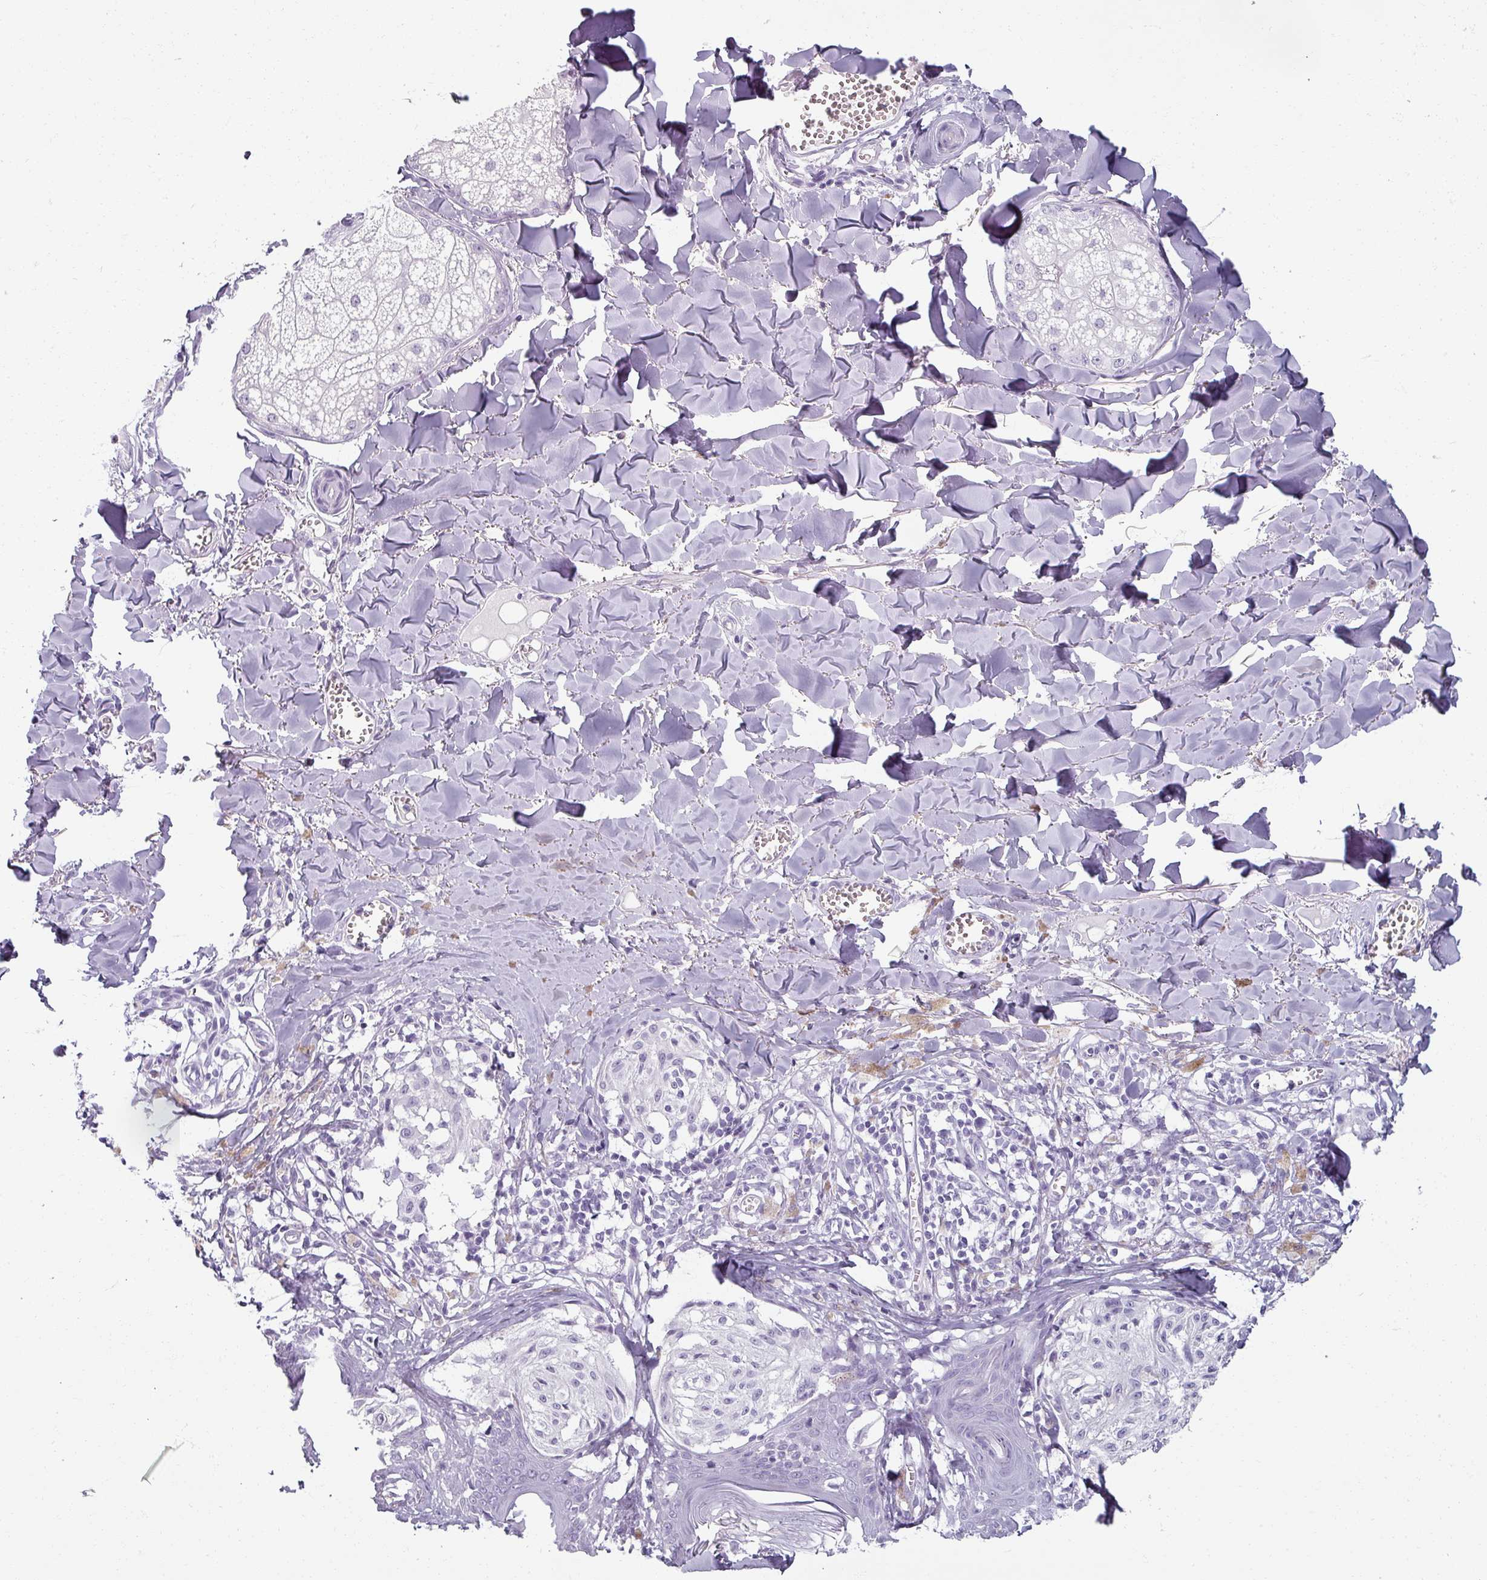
{"staining": {"intensity": "negative", "quantity": "none", "location": "none"}, "tissue": "melanoma", "cell_type": "Tumor cells", "image_type": "cancer", "snomed": [{"axis": "morphology", "description": "Malignant melanoma, NOS"}, {"axis": "topography", "description": "Skin"}], "caption": "Immunohistochemistry (IHC) micrograph of neoplastic tissue: human malignant melanoma stained with DAB (3,3'-diaminobenzidine) reveals no significant protein staining in tumor cells.", "gene": "REG3G", "patient": {"sex": "female", "age": 43}}